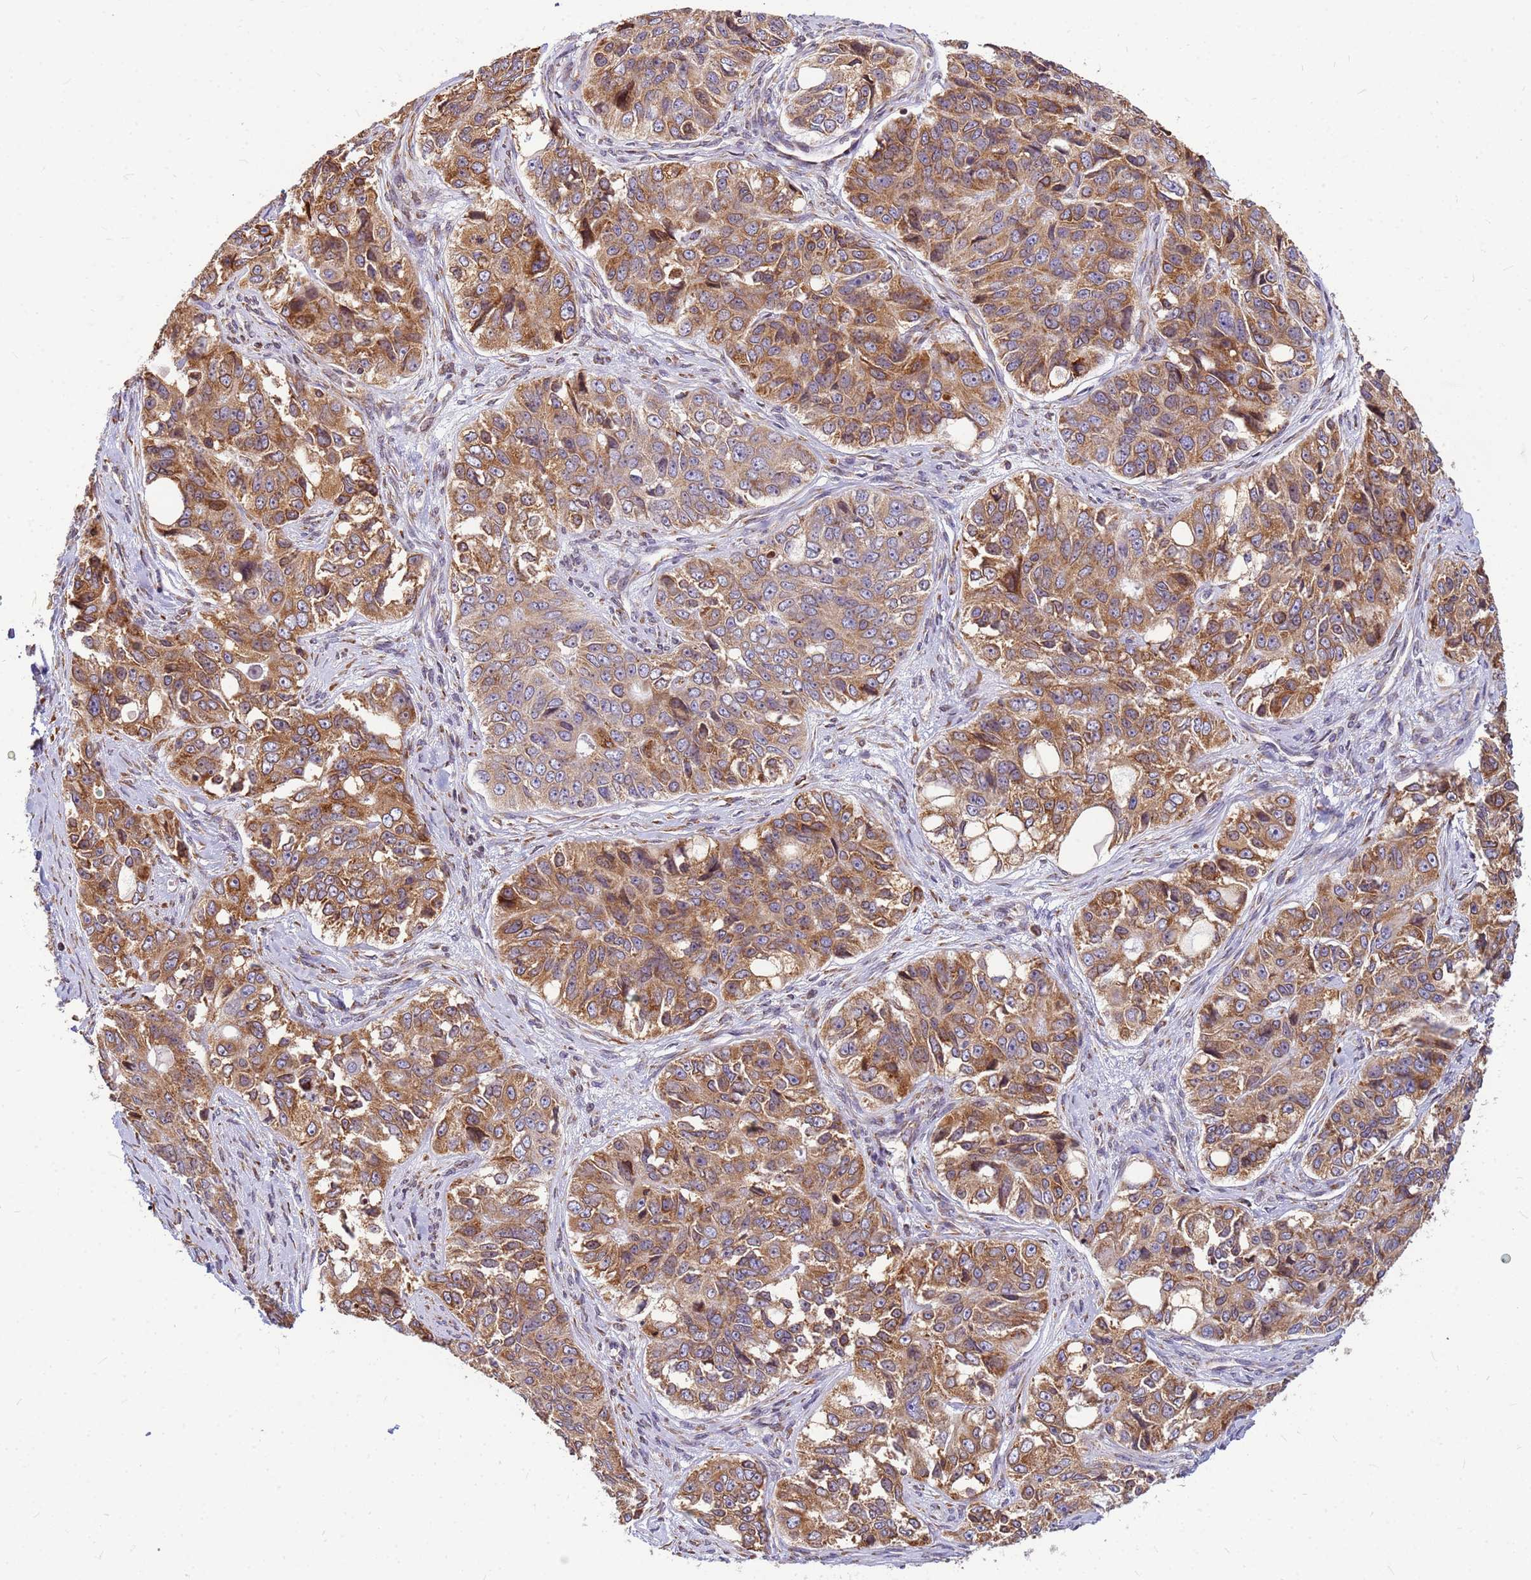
{"staining": {"intensity": "moderate", "quantity": ">75%", "location": "cytoplasmic/membranous"}, "tissue": "ovarian cancer", "cell_type": "Tumor cells", "image_type": "cancer", "snomed": [{"axis": "morphology", "description": "Carcinoma, endometroid"}, {"axis": "topography", "description": "Ovary"}], "caption": "There is medium levels of moderate cytoplasmic/membranous positivity in tumor cells of endometroid carcinoma (ovarian), as demonstrated by immunohistochemical staining (brown color).", "gene": "SSR4", "patient": {"sex": "female", "age": 51}}